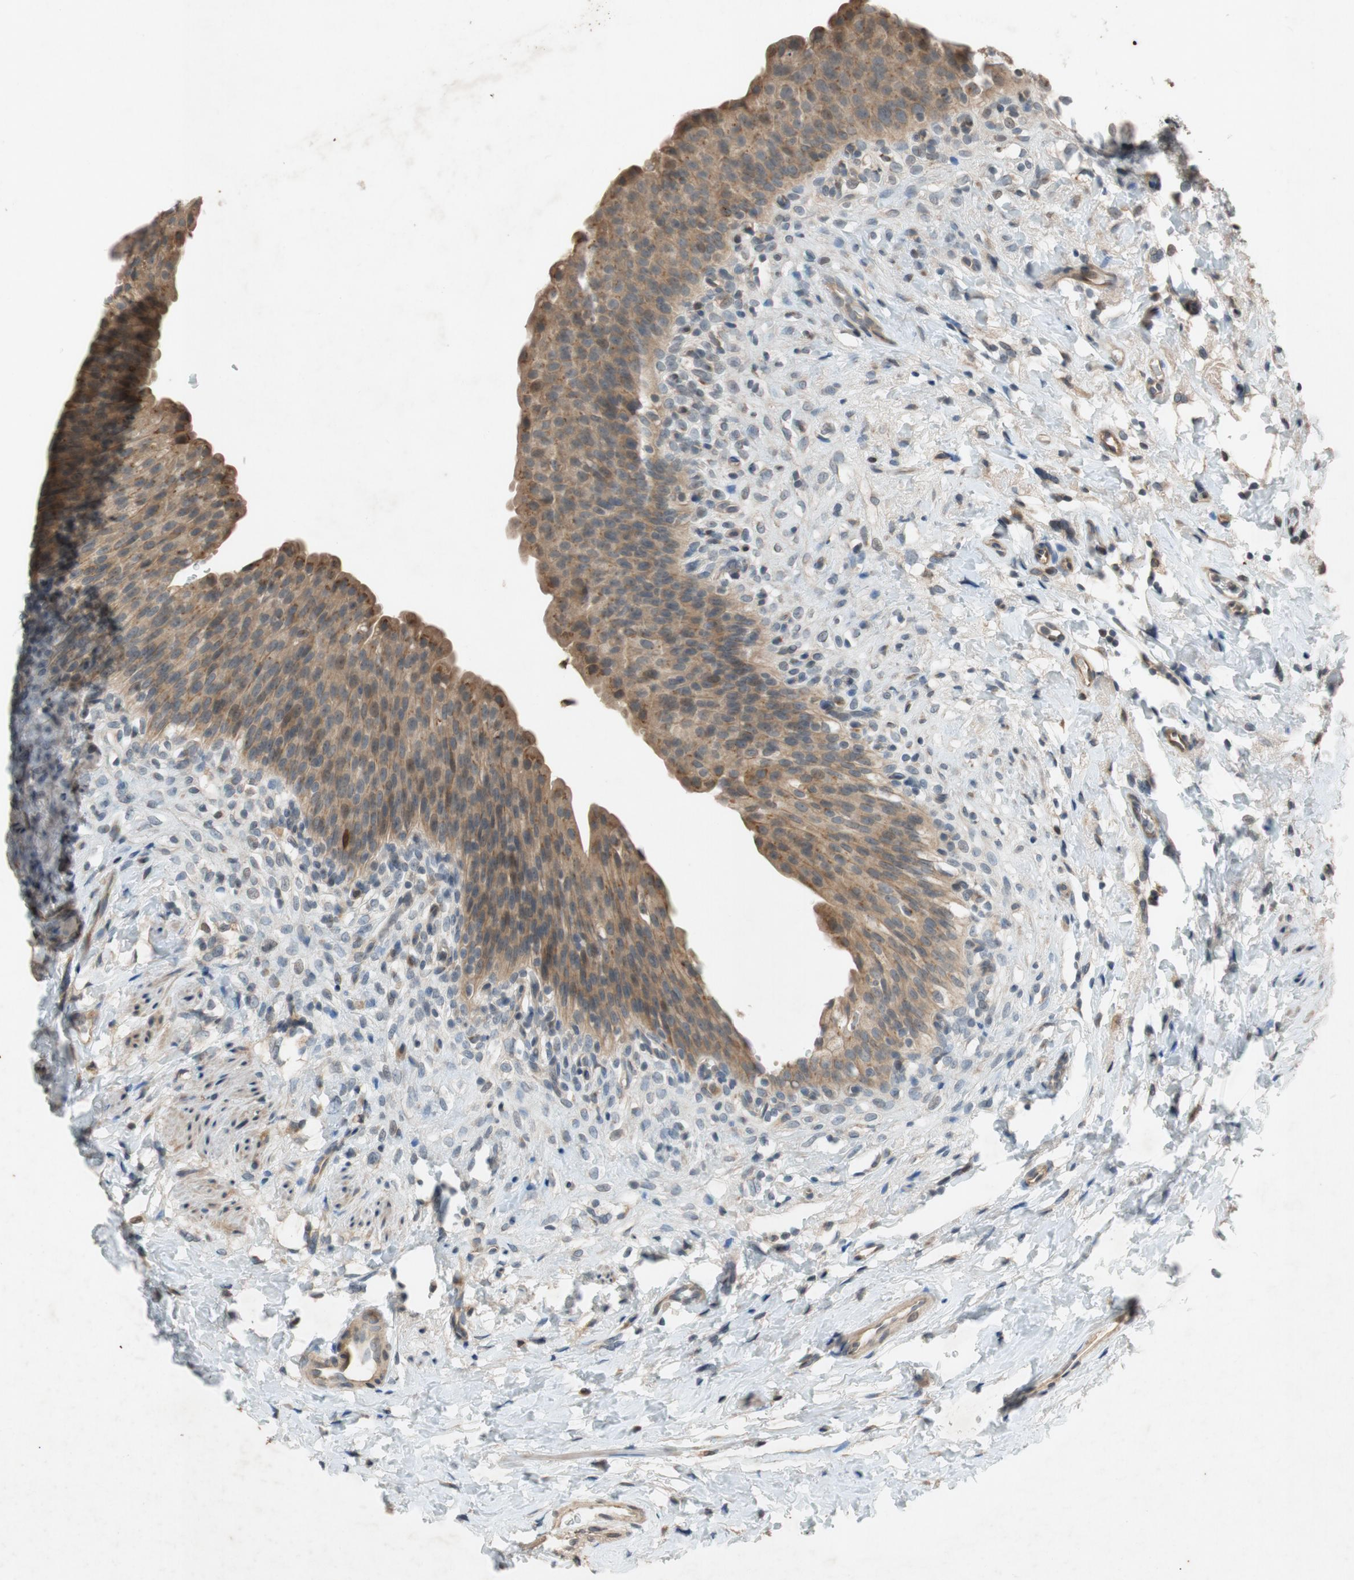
{"staining": {"intensity": "weak", "quantity": ">75%", "location": "cytoplasmic/membranous"}, "tissue": "urinary bladder", "cell_type": "Urothelial cells", "image_type": "normal", "snomed": [{"axis": "morphology", "description": "Normal tissue, NOS"}, {"axis": "topography", "description": "Urinary bladder"}], "caption": "DAB (3,3'-diaminobenzidine) immunohistochemical staining of unremarkable human urinary bladder displays weak cytoplasmic/membranous protein positivity in approximately >75% of urothelial cells.", "gene": "ATP2C1", "patient": {"sex": "female", "age": 79}}